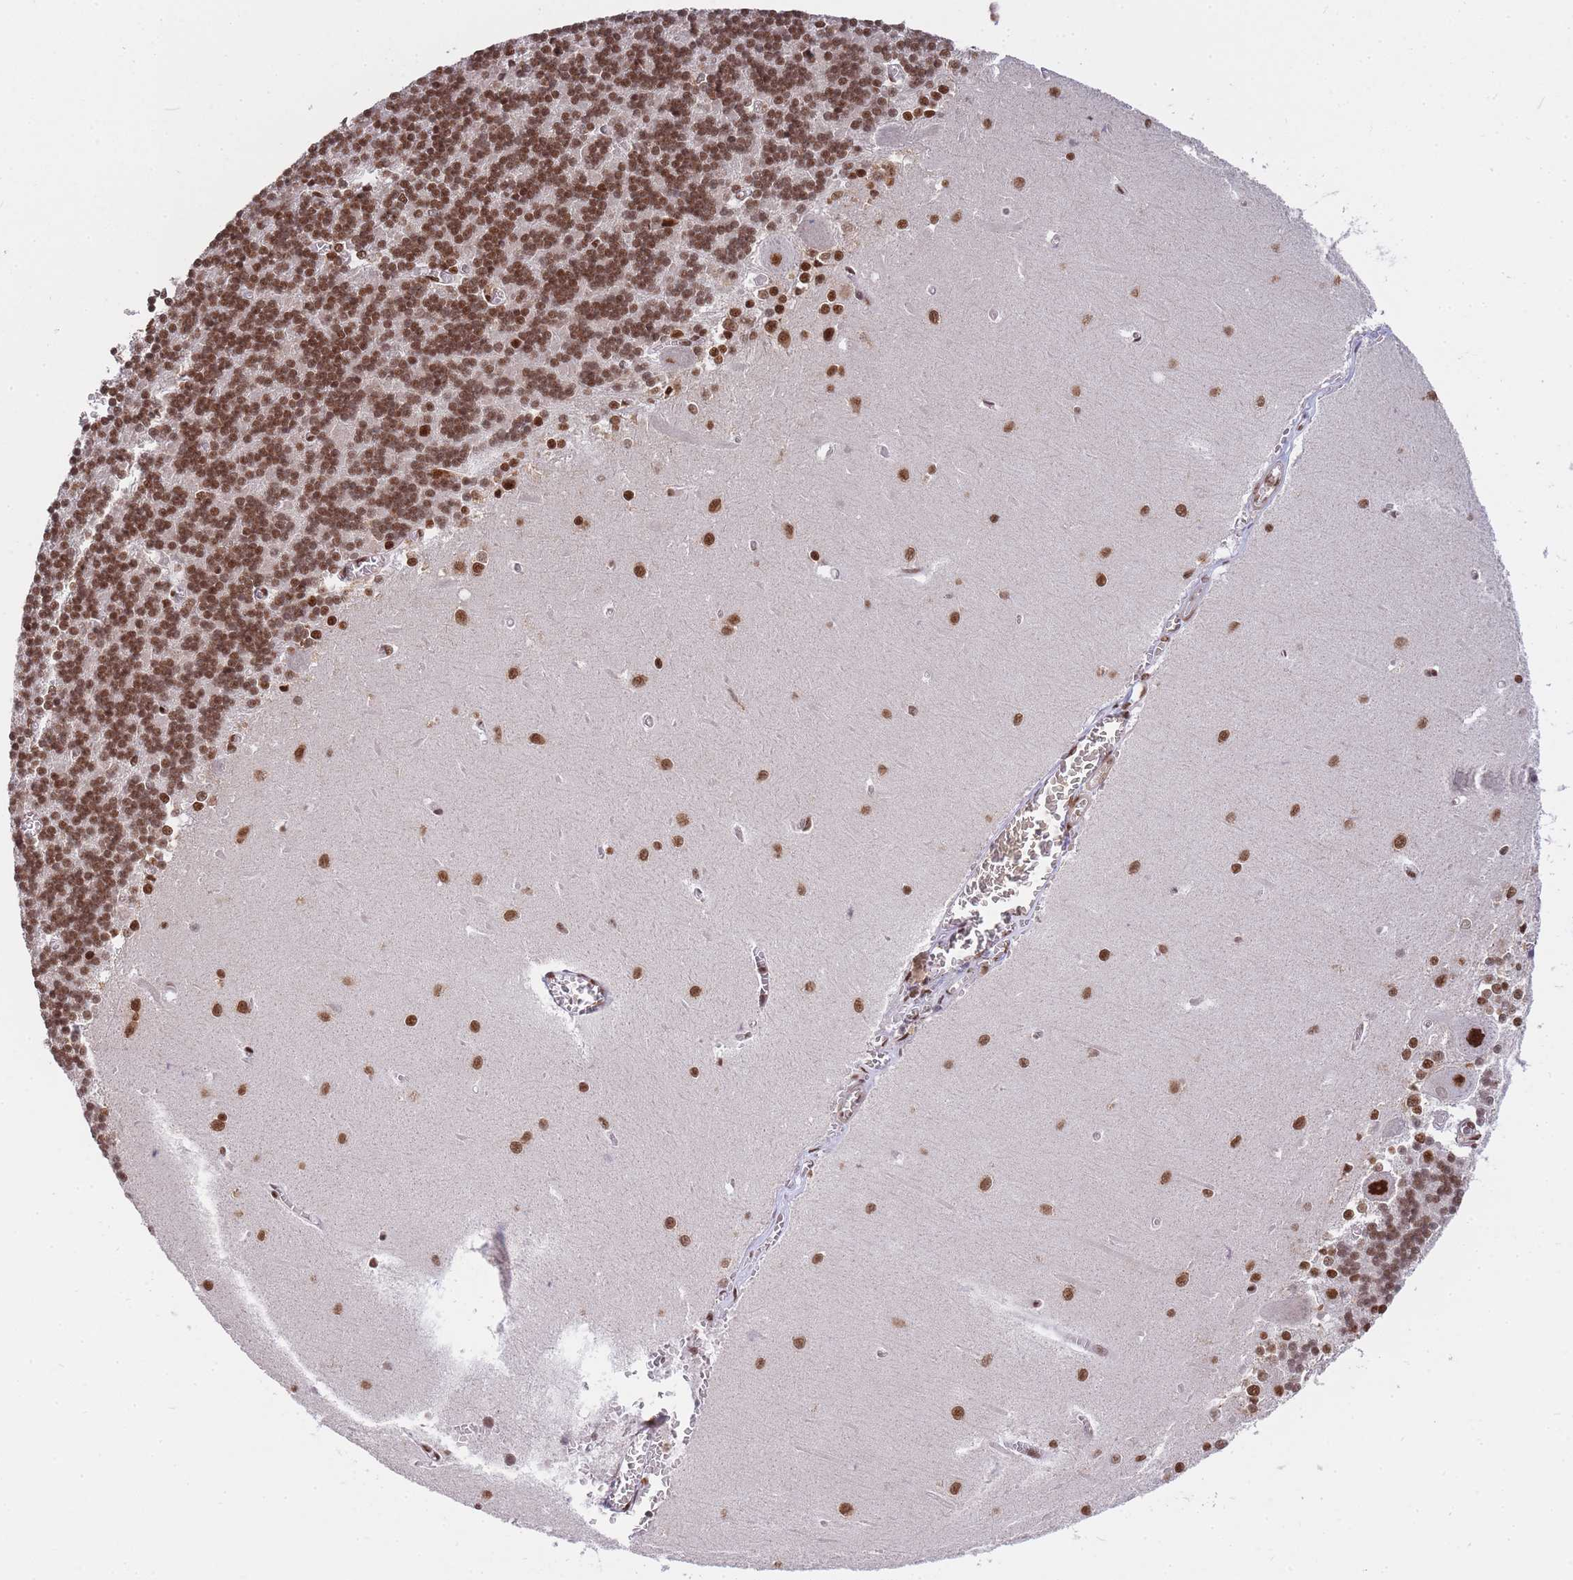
{"staining": {"intensity": "strong", "quantity": ">75%", "location": "nuclear"}, "tissue": "cerebellum", "cell_type": "Cells in granular layer", "image_type": "normal", "snomed": [{"axis": "morphology", "description": "Normal tissue, NOS"}, {"axis": "topography", "description": "Cerebellum"}], "caption": "IHC staining of normal cerebellum, which reveals high levels of strong nuclear positivity in approximately >75% of cells in granular layer indicating strong nuclear protein expression. The staining was performed using DAB (brown) for protein detection and nuclei were counterstained in hematoxylin (blue).", "gene": "PRKDC", "patient": {"sex": "male", "age": 37}}